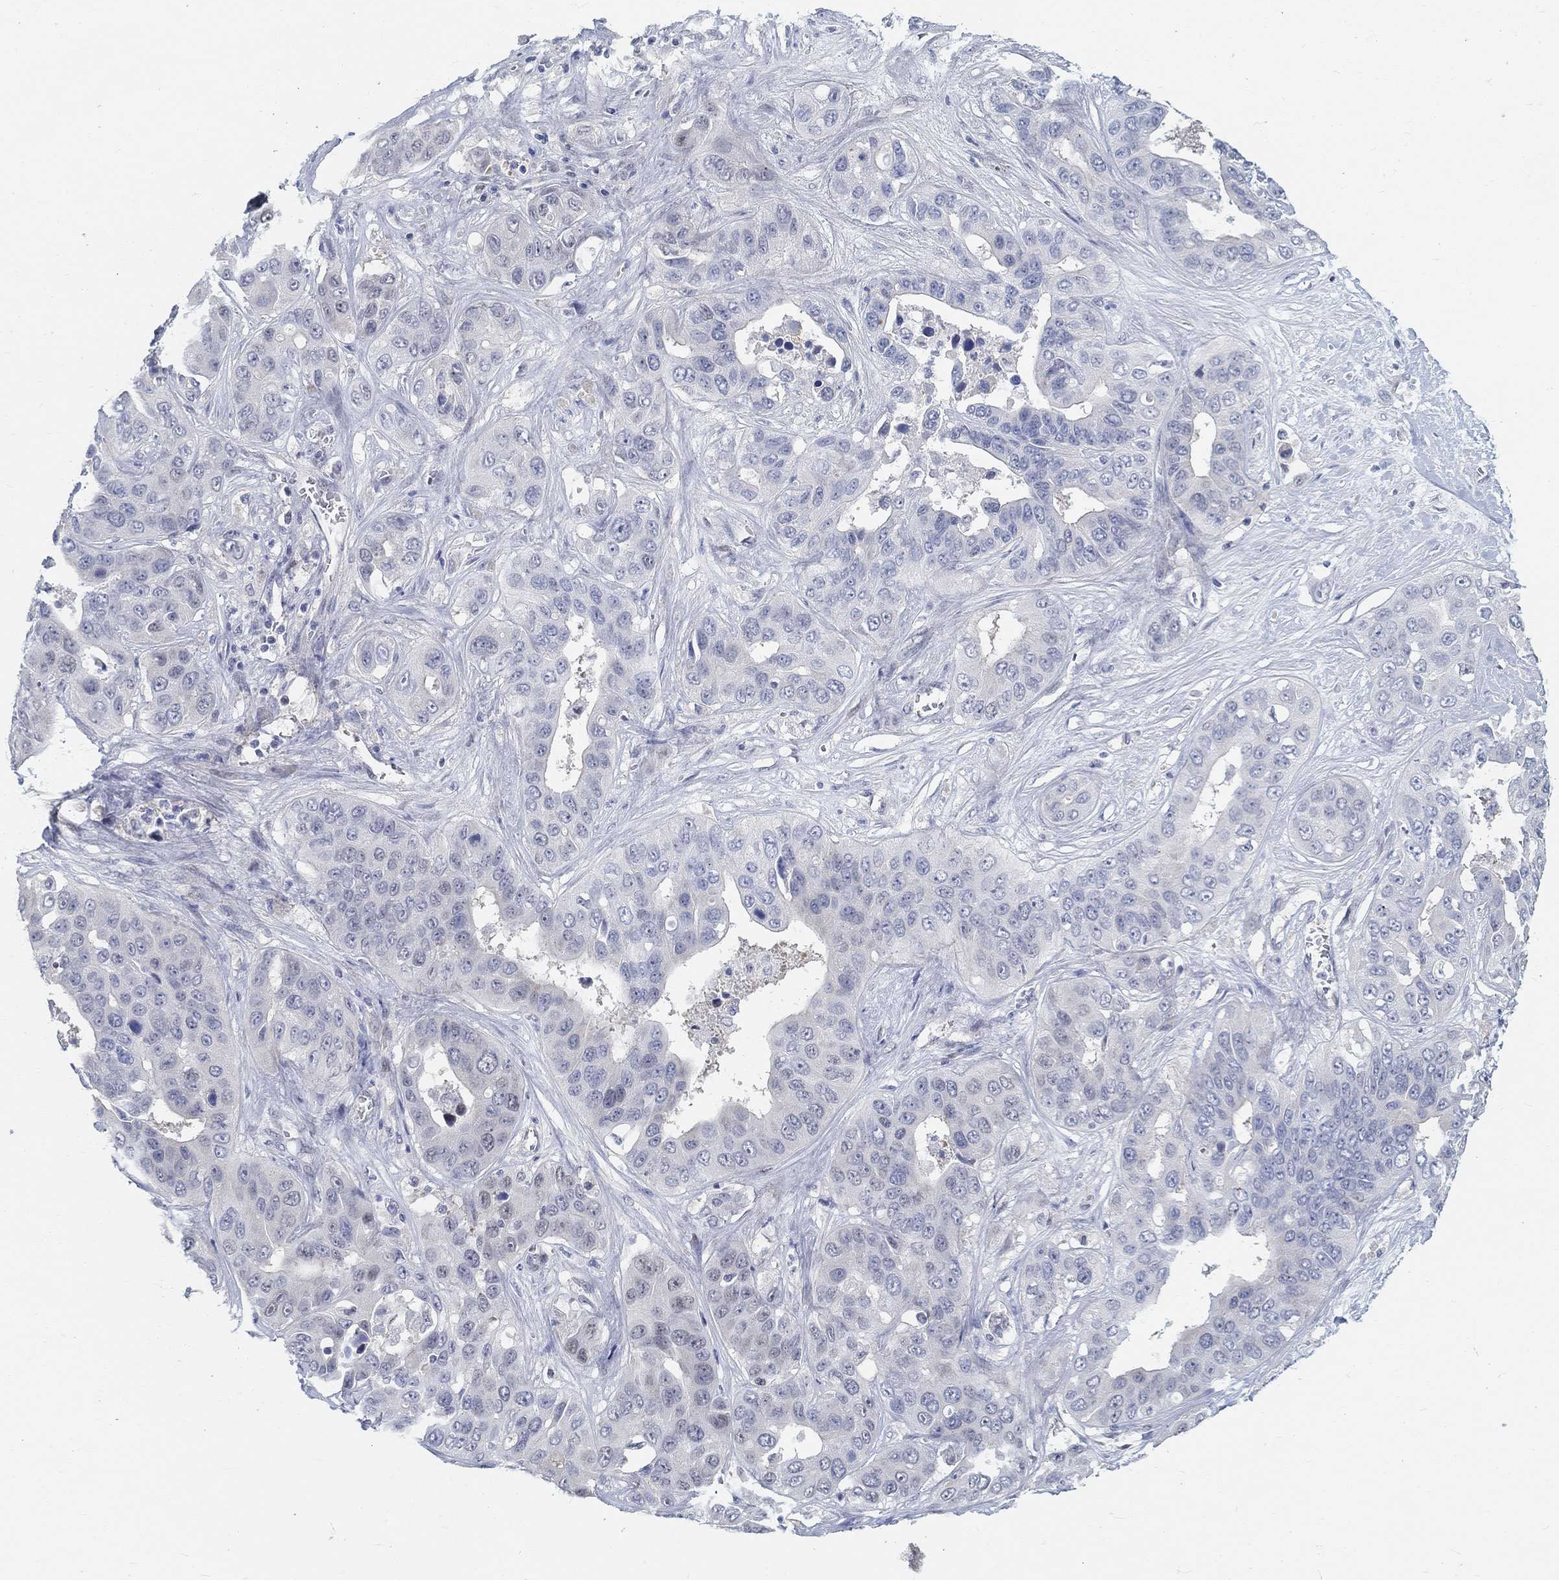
{"staining": {"intensity": "negative", "quantity": "none", "location": "none"}, "tissue": "liver cancer", "cell_type": "Tumor cells", "image_type": "cancer", "snomed": [{"axis": "morphology", "description": "Cholangiocarcinoma"}, {"axis": "topography", "description": "Liver"}], "caption": "Micrograph shows no significant protein expression in tumor cells of liver cancer.", "gene": "SNTG2", "patient": {"sex": "female", "age": 52}}